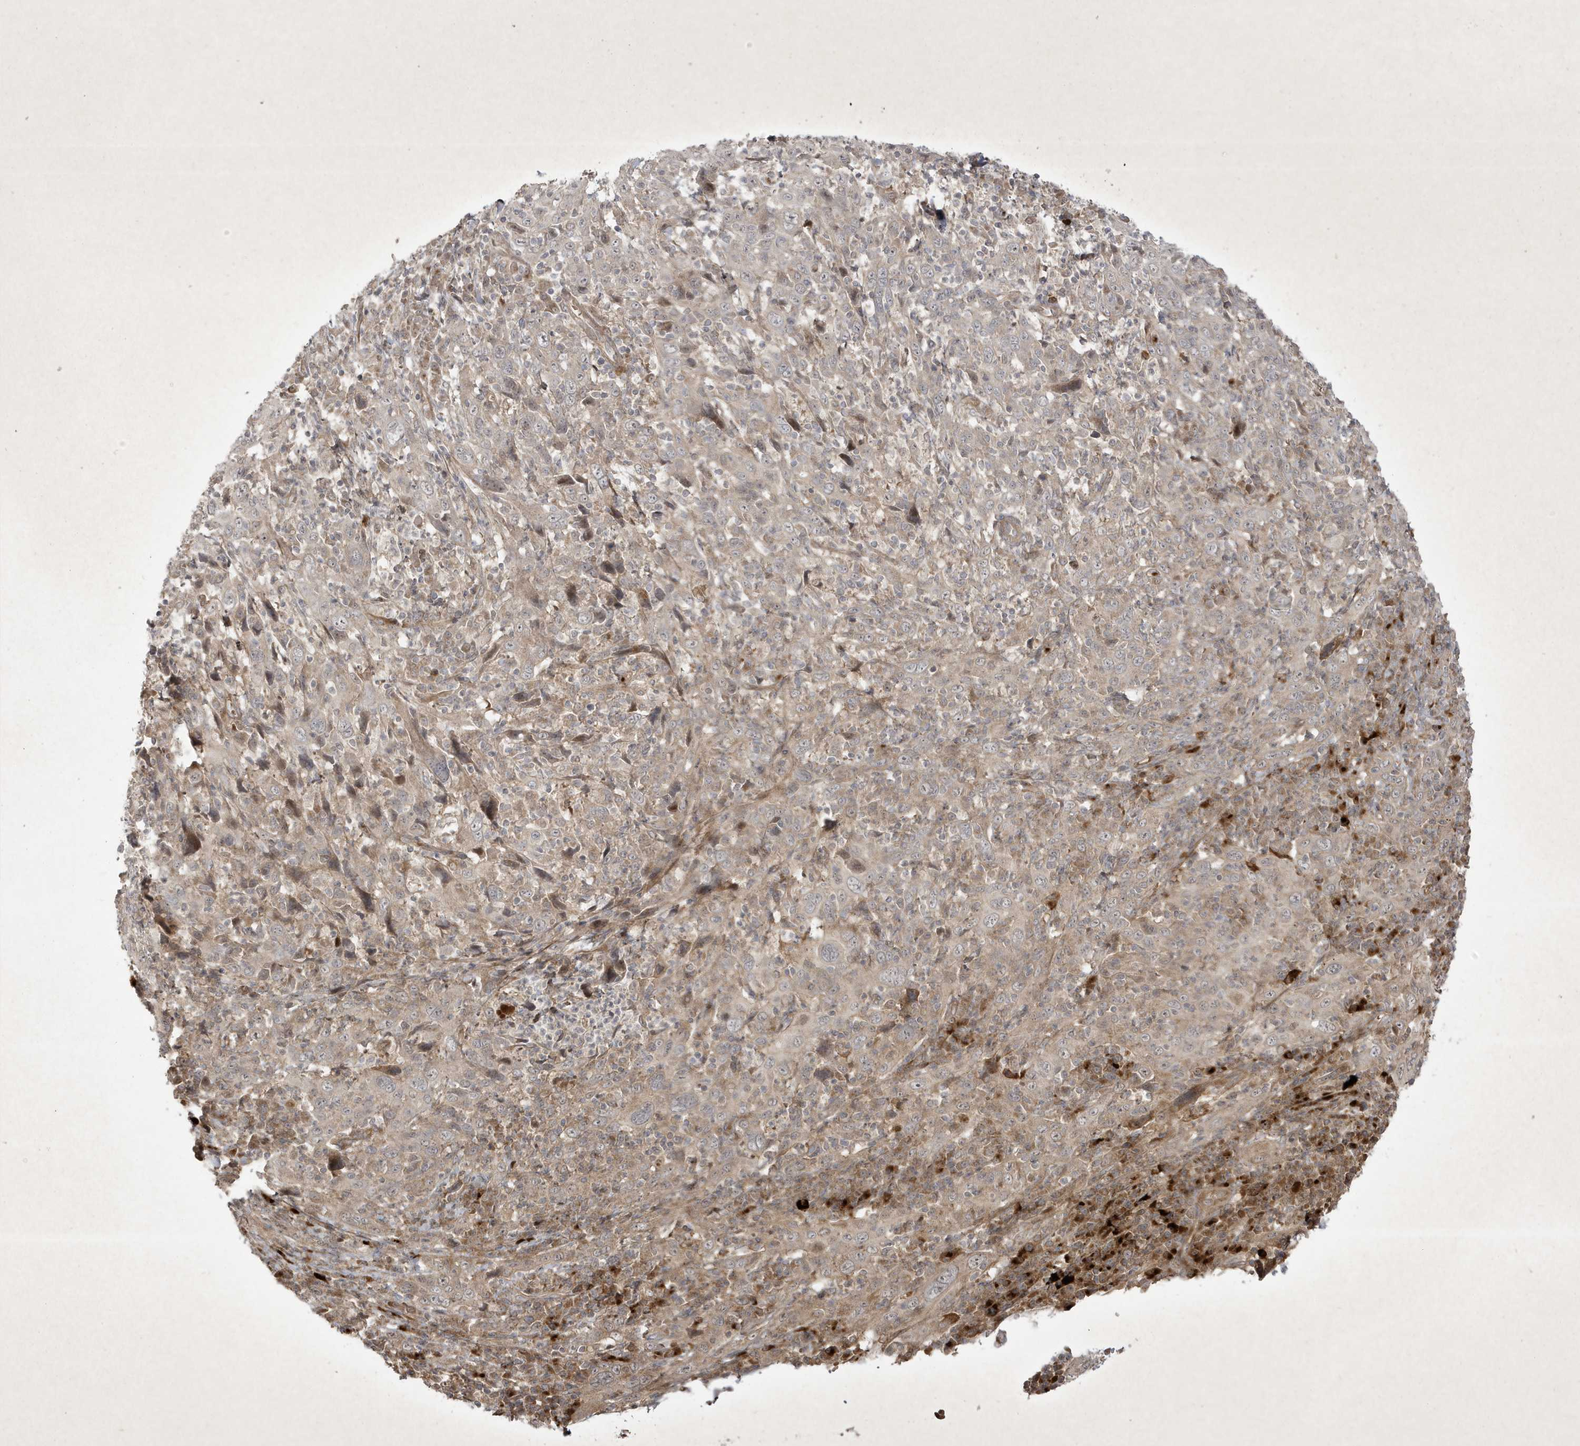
{"staining": {"intensity": "weak", "quantity": "<25%", "location": "cytoplasmic/membranous"}, "tissue": "cervical cancer", "cell_type": "Tumor cells", "image_type": "cancer", "snomed": [{"axis": "morphology", "description": "Squamous cell carcinoma, NOS"}, {"axis": "topography", "description": "Cervix"}], "caption": "This is an IHC micrograph of human cervical cancer. There is no positivity in tumor cells.", "gene": "FAM83C", "patient": {"sex": "female", "age": 46}}